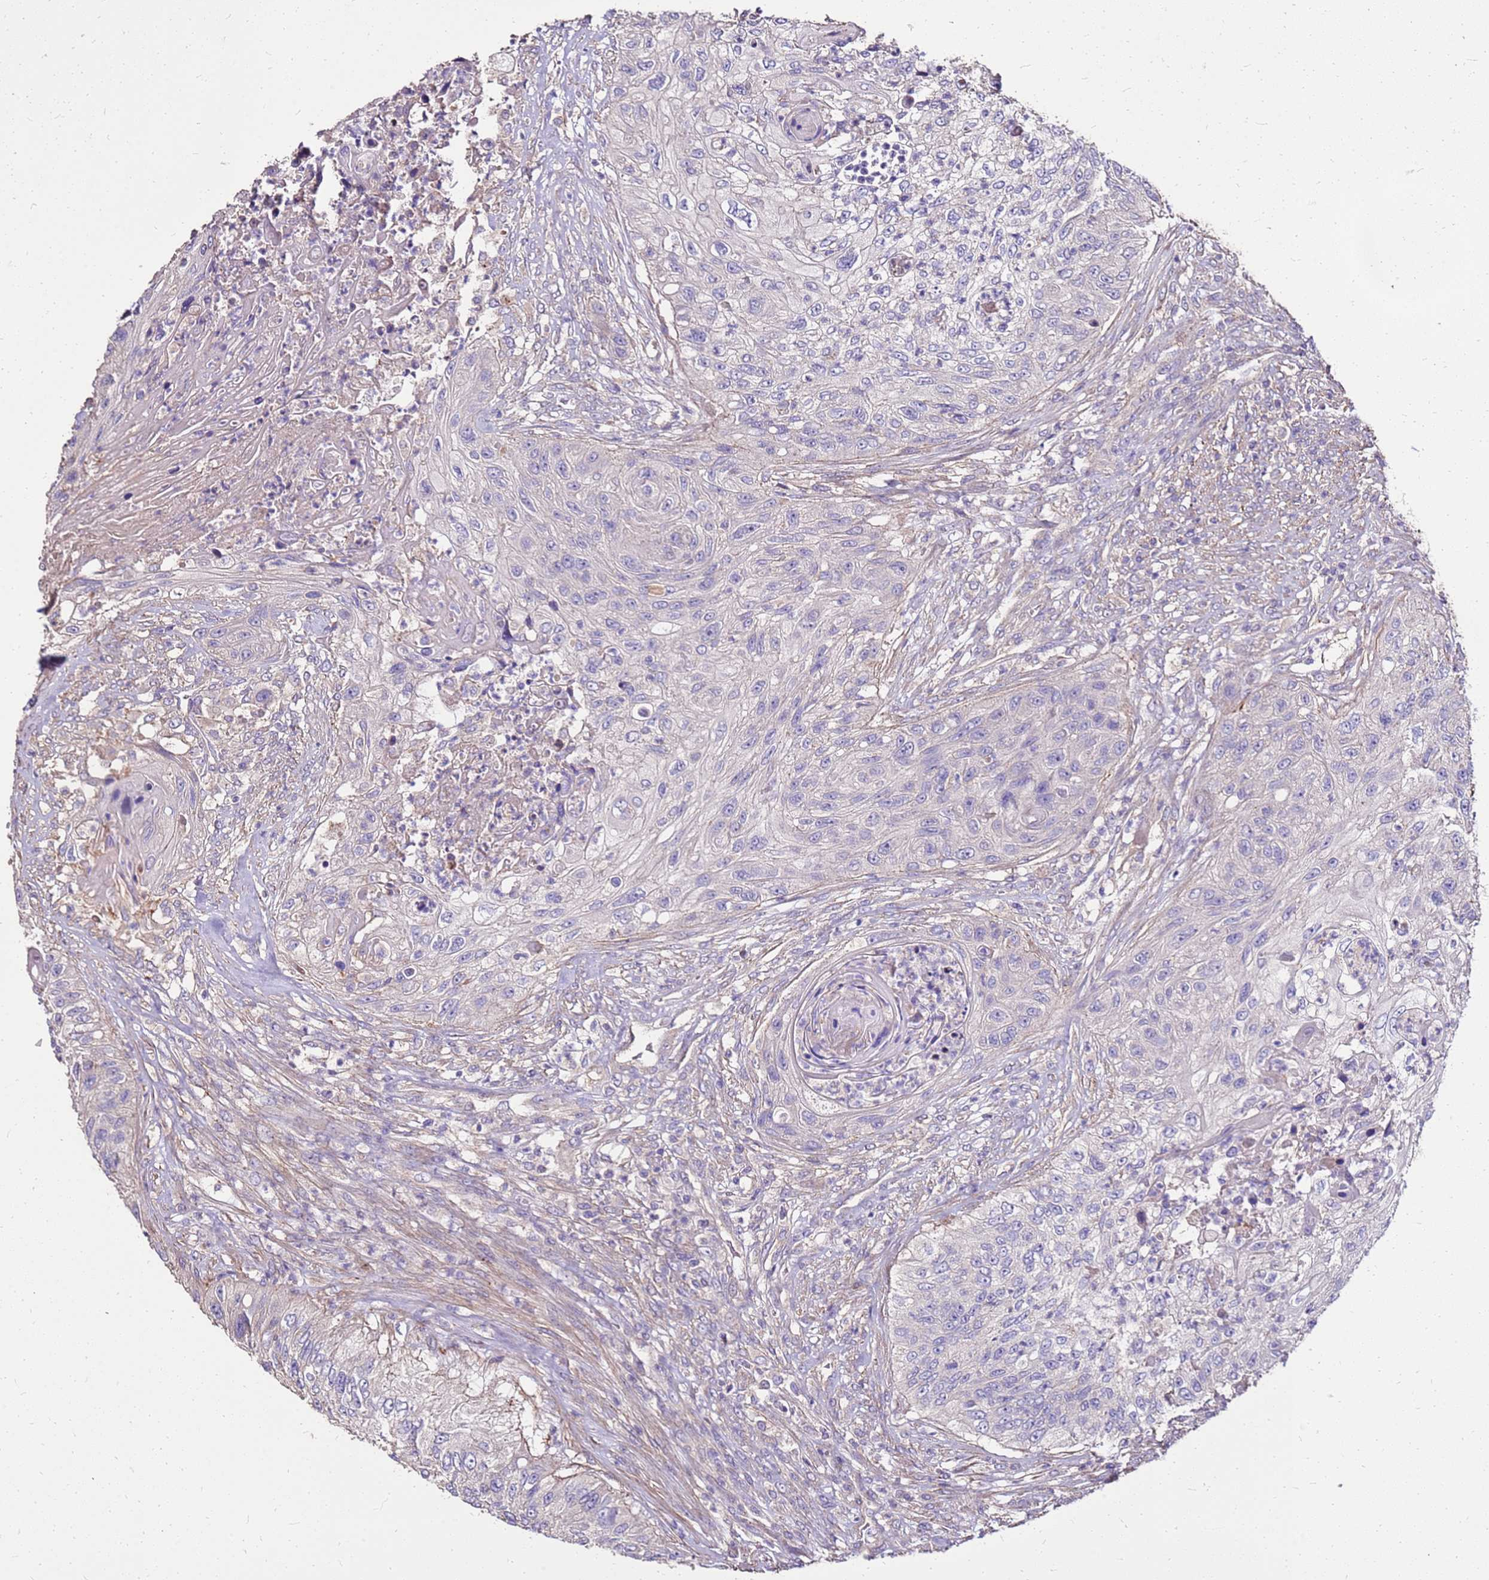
{"staining": {"intensity": "negative", "quantity": "none", "location": "none"}, "tissue": "urothelial cancer", "cell_type": "Tumor cells", "image_type": "cancer", "snomed": [{"axis": "morphology", "description": "Urothelial carcinoma, High grade"}, {"axis": "topography", "description": "Urinary bladder"}], "caption": "Tumor cells are negative for brown protein staining in urothelial carcinoma (high-grade).", "gene": "EXD3", "patient": {"sex": "female", "age": 60}}